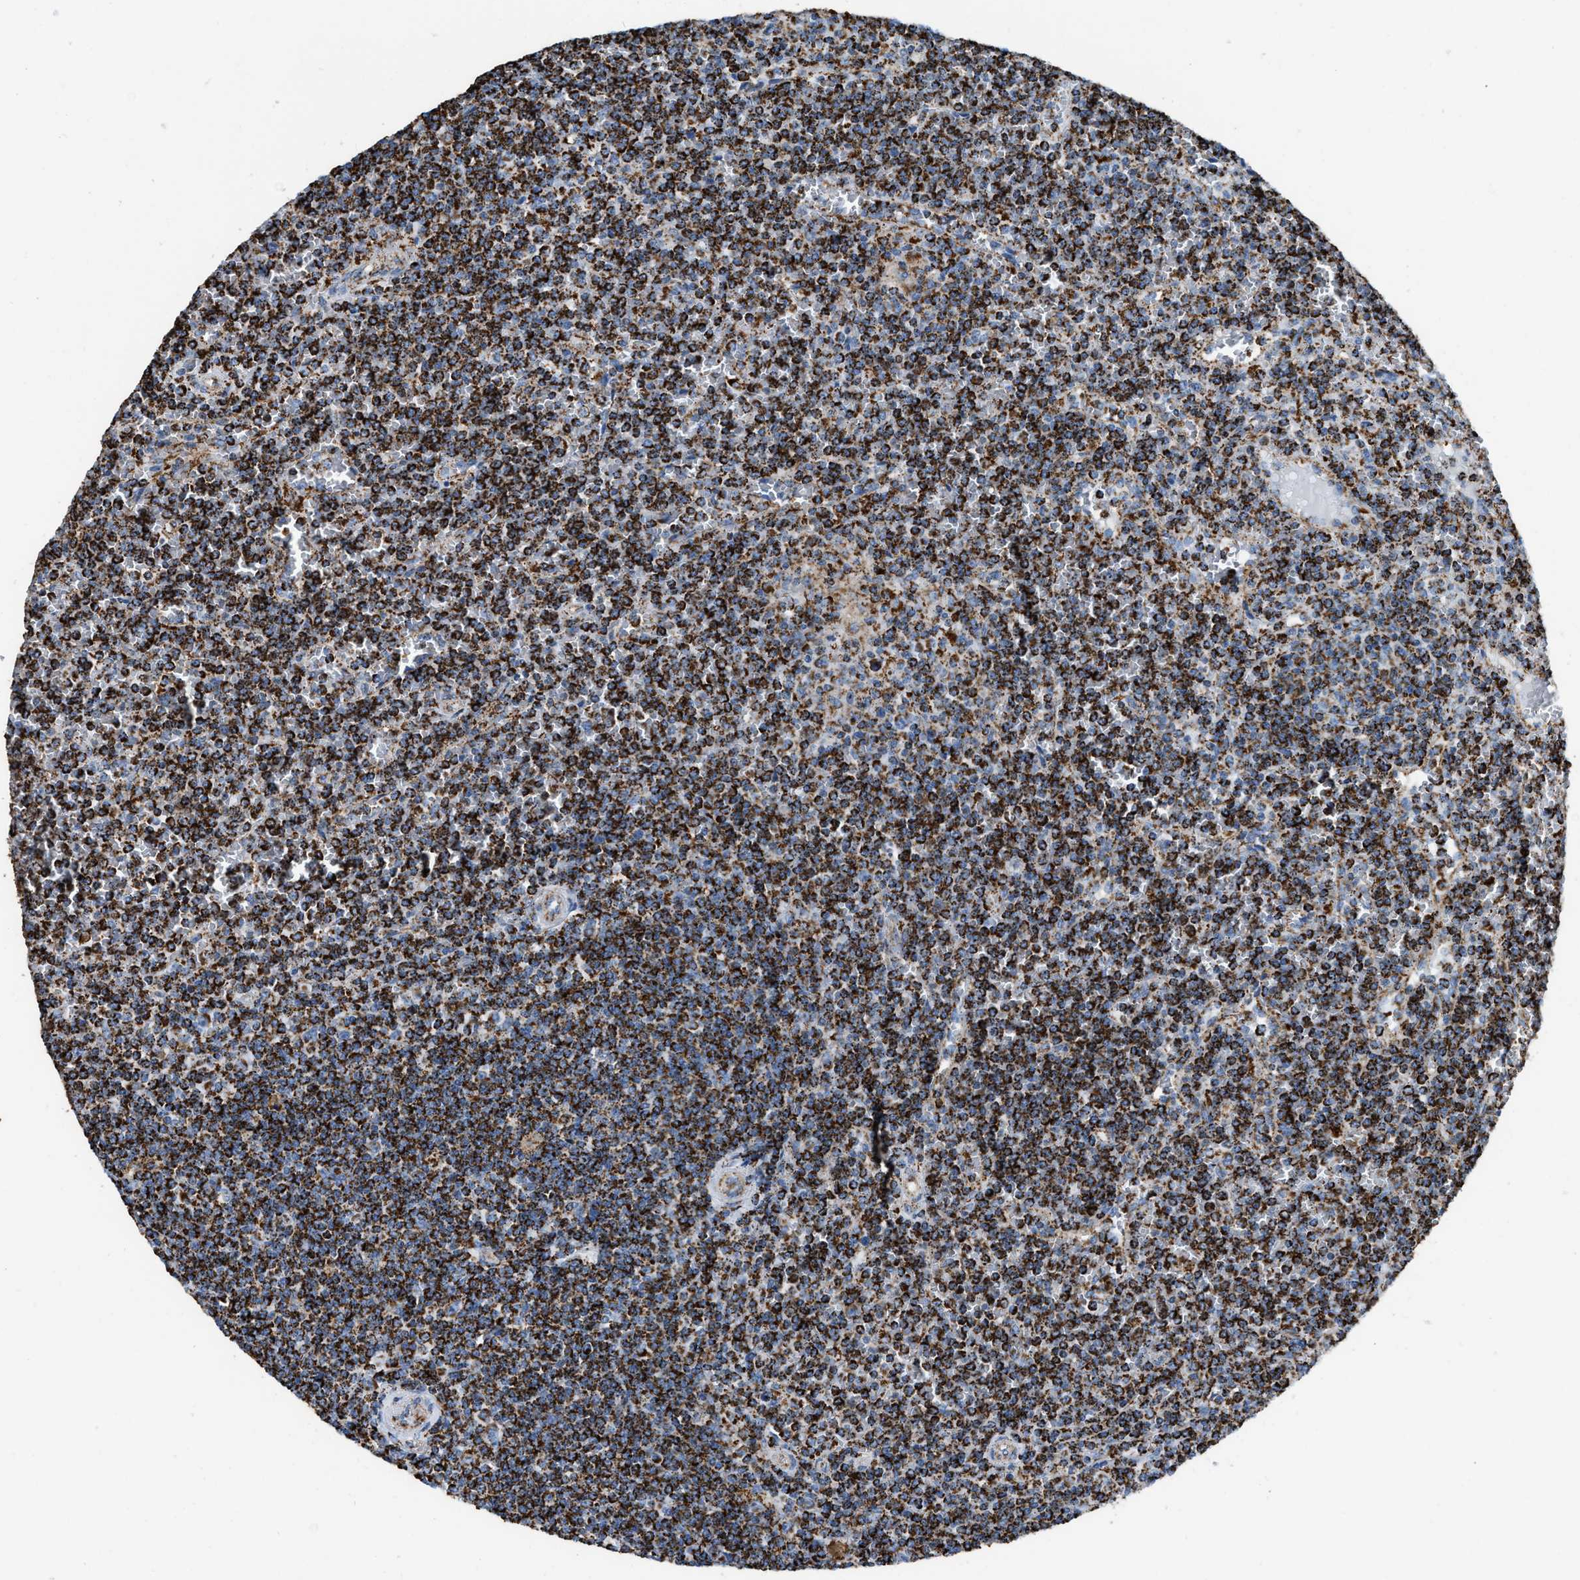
{"staining": {"intensity": "strong", "quantity": ">75%", "location": "cytoplasmic/membranous"}, "tissue": "lymphoma", "cell_type": "Tumor cells", "image_type": "cancer", "snomed": [{"axis": "morphology", "description": "Malignant lymphoma, non-Hodgkin's type, Low grade"}, {"axis": "topography", "description": "Spleen"}], "caption": "Protein staining demonstrates strong cytoplasmic/membranous staining in approximately >75% of tumor cells in lymphoma.", "gene": "ETFB", "patient": {"sex": "female", "age": 19}}